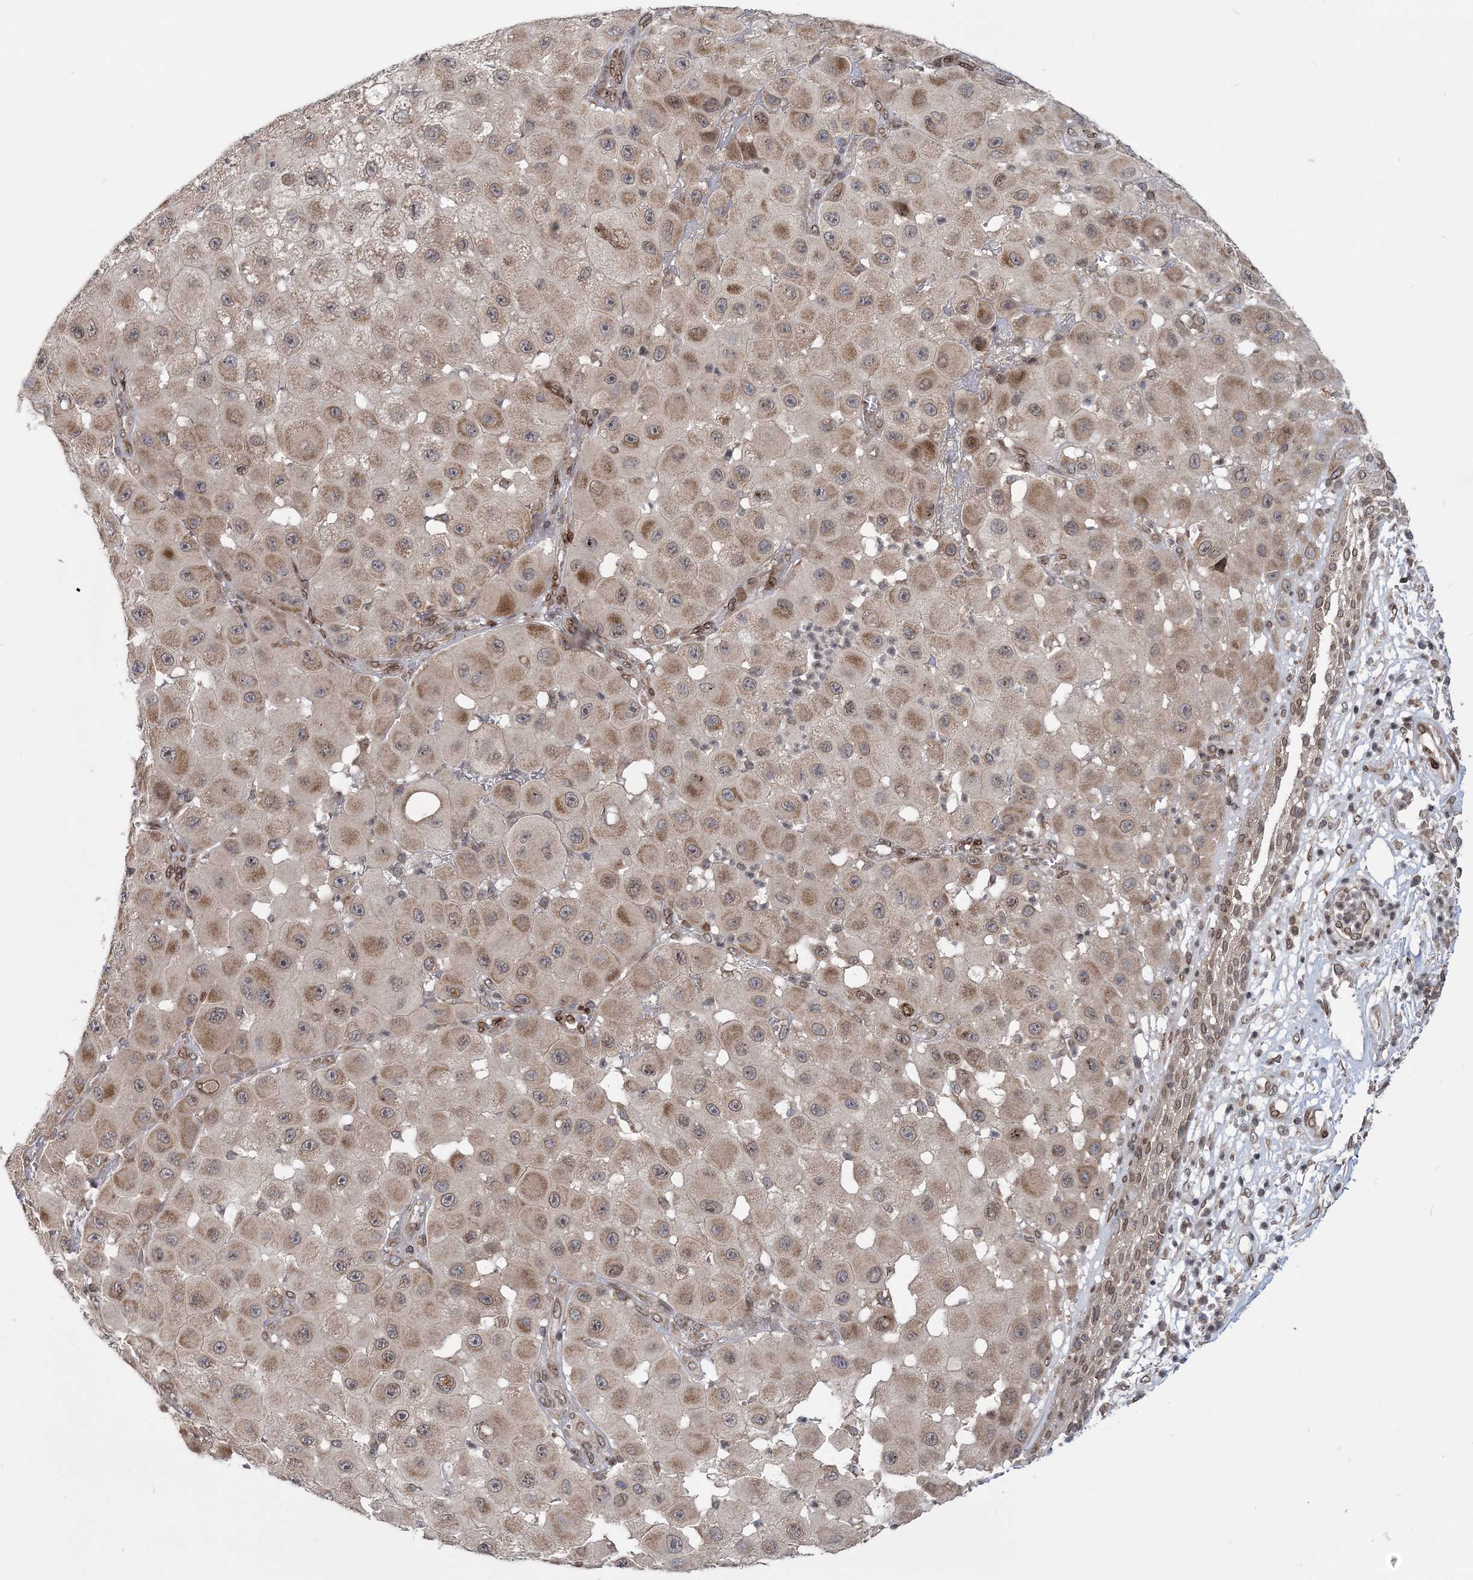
{"staining": {"intensity": "weak", "quantity": ">75%", "location": "cytoplasmic/membranous"}, "tissue": "melanoma", "cell_type": "Tumor cells", "image_type": "cancer", "snomed": [{"axis": "morphology", "description": "Malignant melanoma, NOS"}, {"axis": "topography", "description": "Skin"}], "caption": "Protein staining by immunohistochemistry (IHC) reveals weak cytoplasmic/membranous positivity in approximately >75% of tumor cells in malignant melanoma.", "gene": "DNAJC27", "patient": {"sex": "female", "age": 81}}